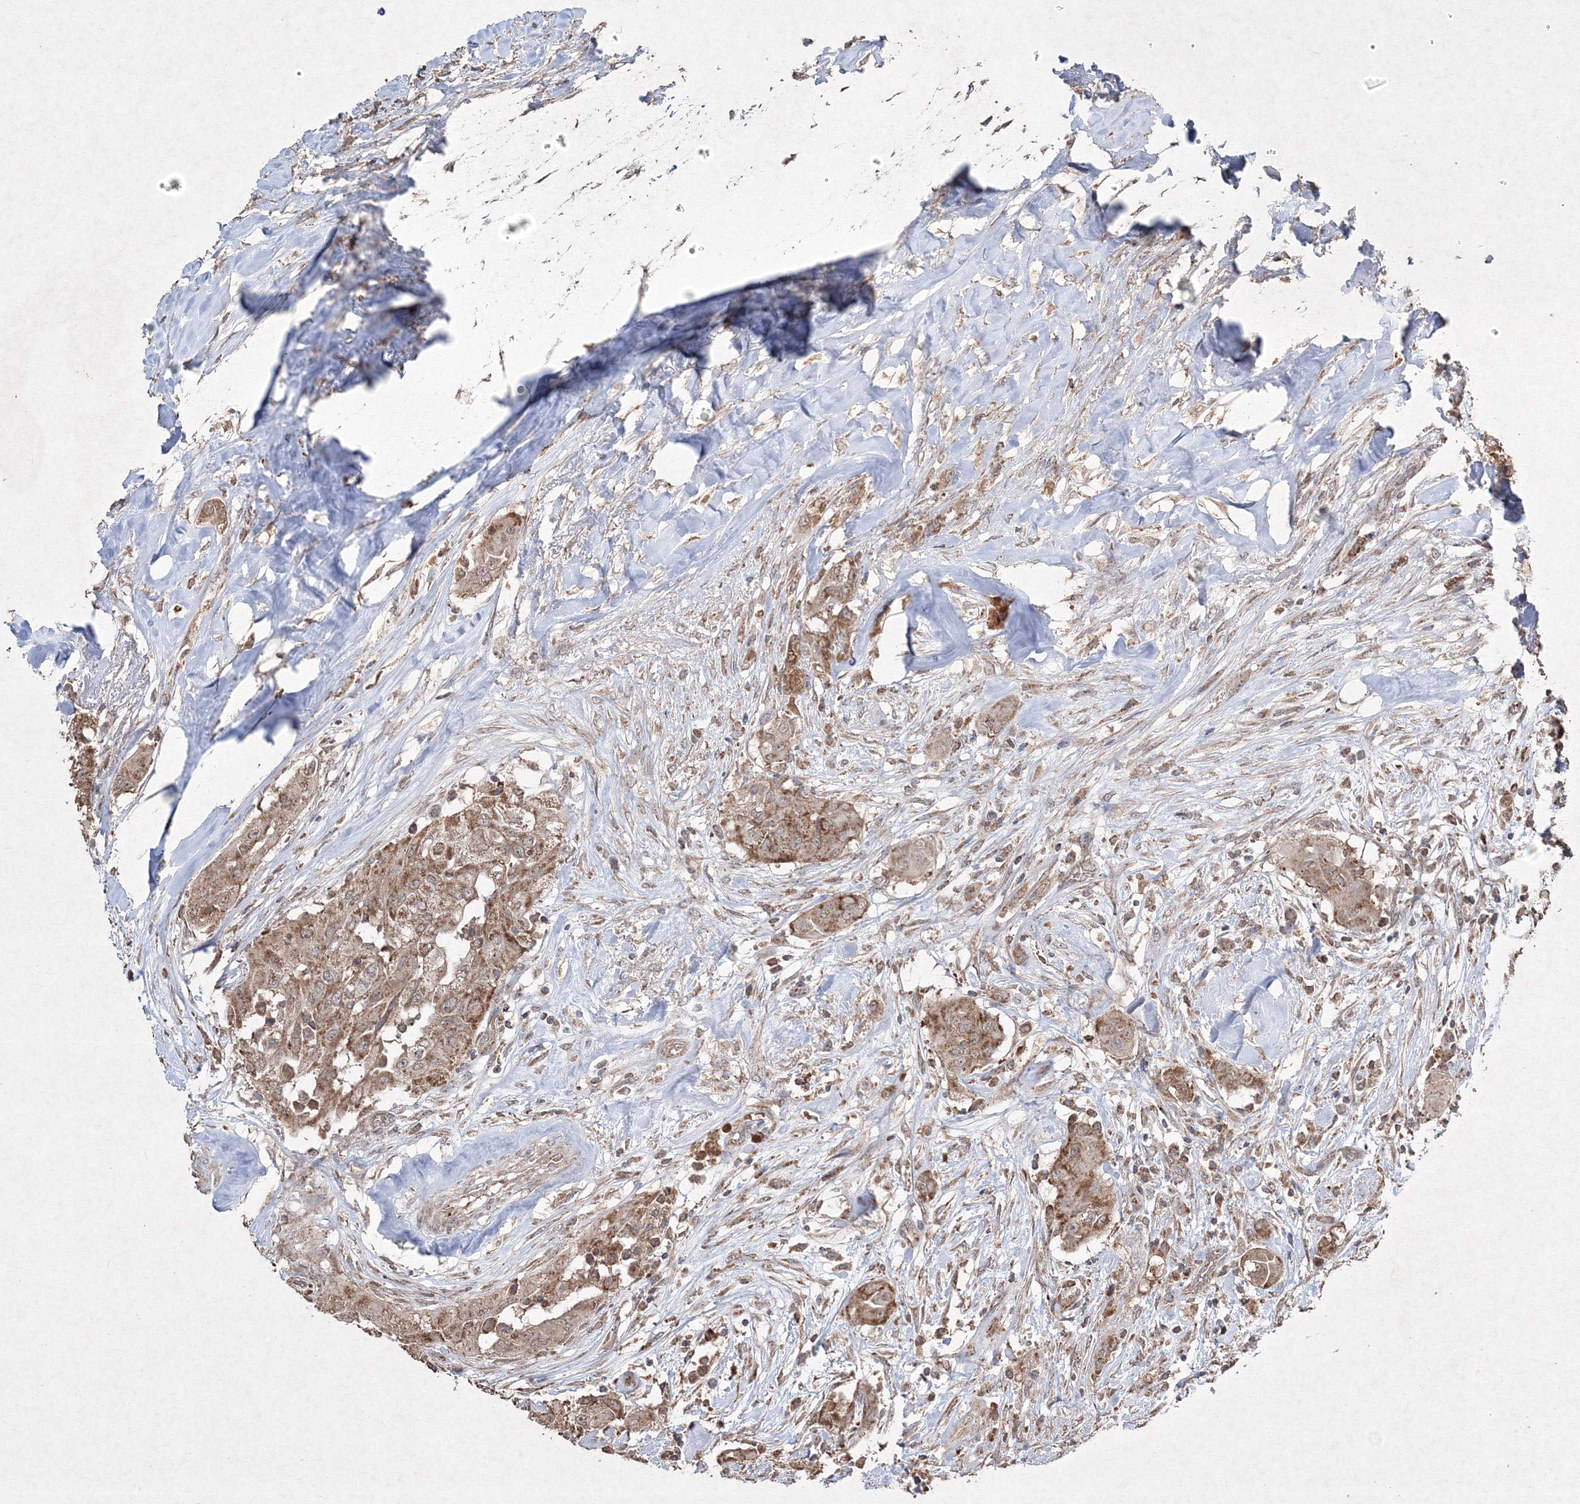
{"staining": {"intensity": "moderate", "quantity": ">75%", "location": "cytoplasmic/membranous"}, "tissue": "thyroid cancer", "cell_type": "Tumor cells", "image_type": "cancer", "snomed": [{"axis": "morphology", "description": "Papillary adenocarcinoma, NOS"}, {"axis": "topography", "description": "Thyroid gland"}], "caption": "A high-resolution micrograph shows immunohistochemistry staining of thyroid cancer, which shows moderate cytoplasmic/membranous staining in approximately >75% of tumor cells. Using DAB (3,3'-diaminobenzidine) (brown) and hematoxylin (blue) stains, captured at high magnification using brightfield microscopy.", "gene": "GRSF1", "patient": {"sex": "female", "age": 59}}